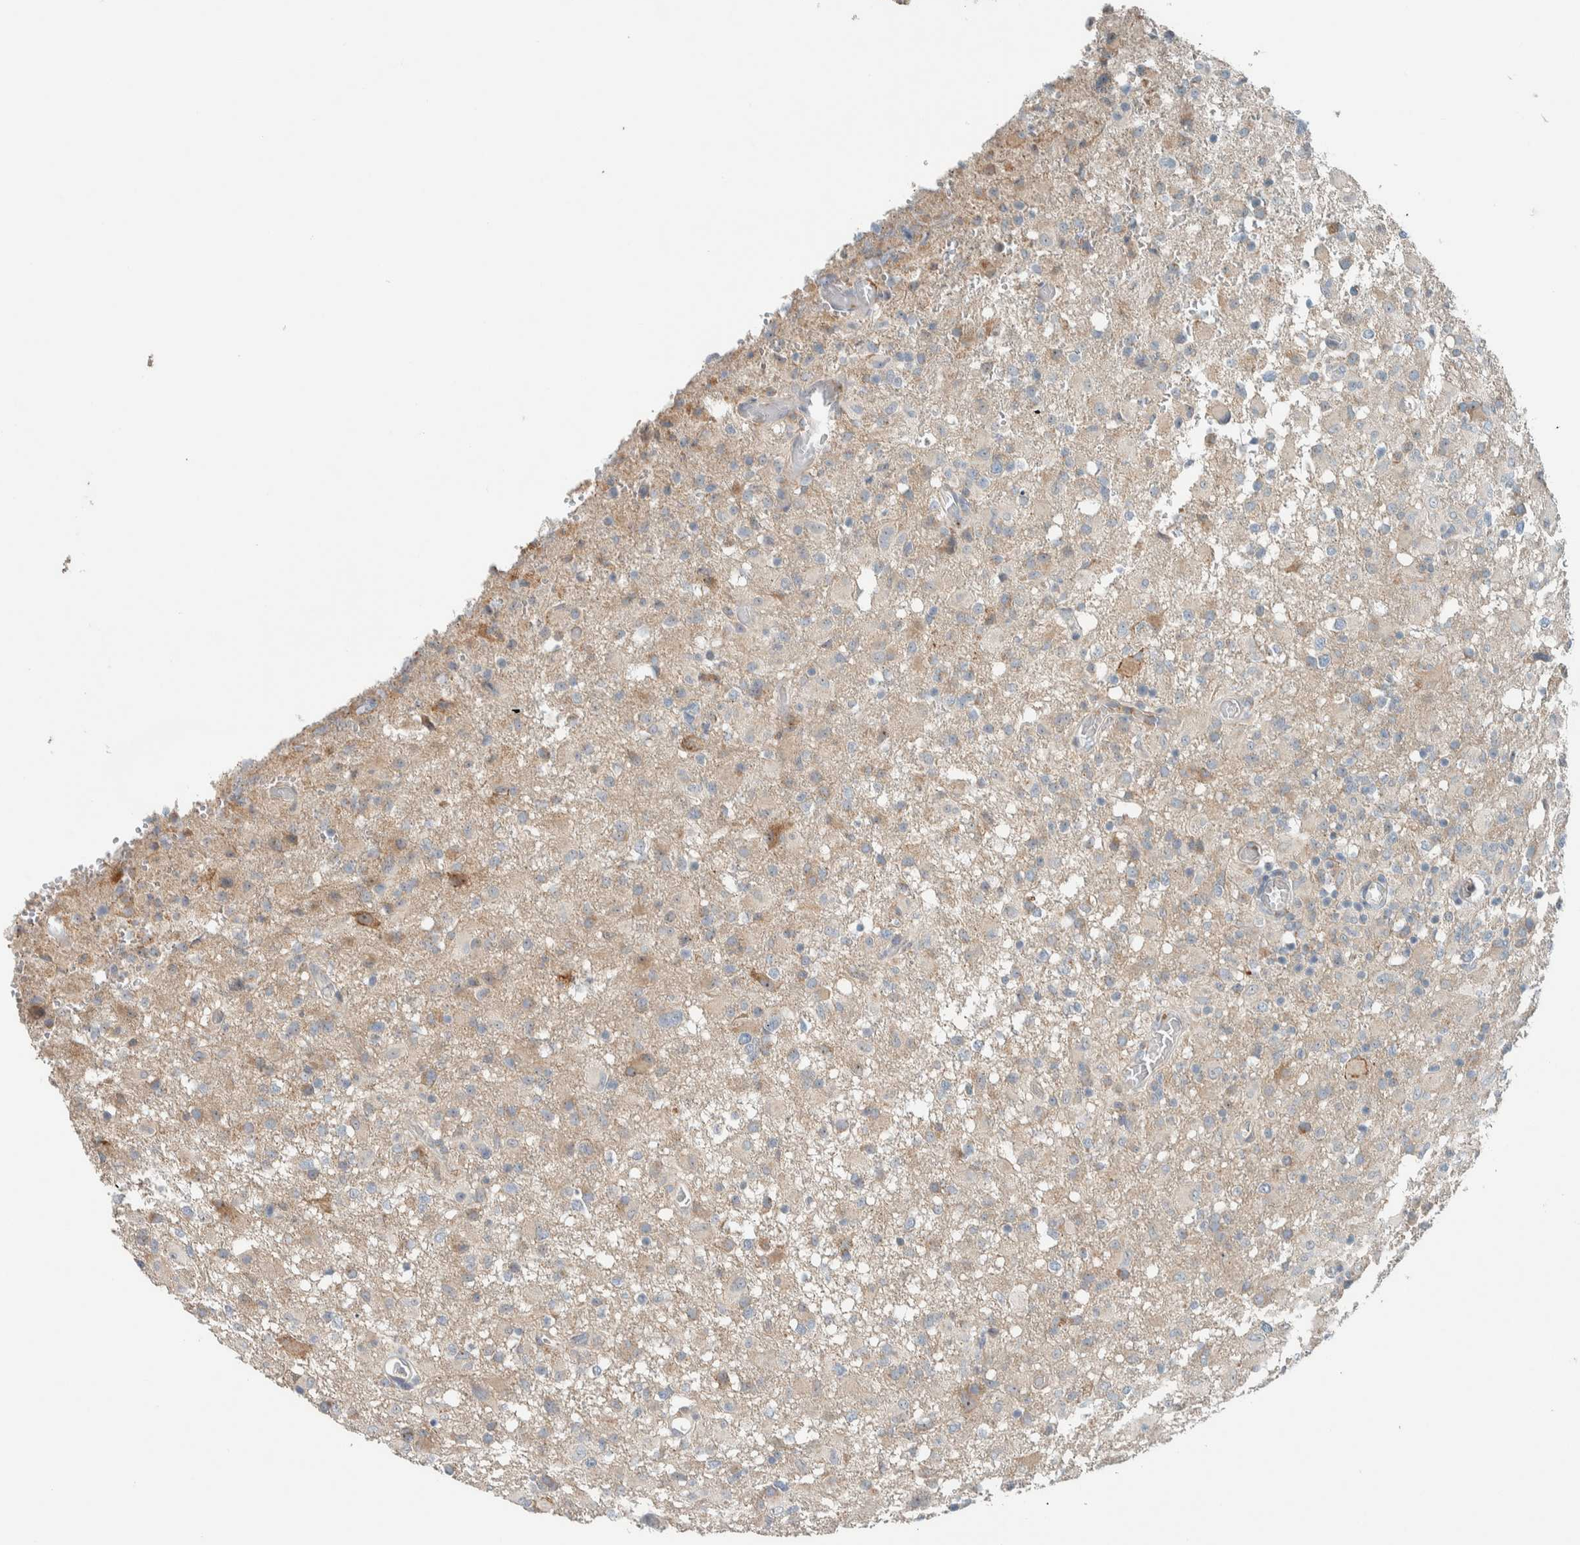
{"staining": {"intensity": "weak", "quantity": "<25%", "location": "cytoplasmic/membranous"}, "tissue": "glioma", "cell_type": "Tumor cells", "image_type": "cancer", "snomed": [{"axis": "morphology", "description": "Glioma, malignant, High grade"}, {"axis": "topography", "description": "Brain"}], "caption": "Immunohistochemistry image of neoplastic tissue: high-grade glioma (malignant) stained with DAB (3,3'-diaminobenzidine) exhibits no significant protein expression in tumor cells. (DAB (3,3'-diaminobenzidine) IHC with hematoxylin counter stain).", "gene": "SLFN12L", "patient": {"sex": "female", "age": 57}}